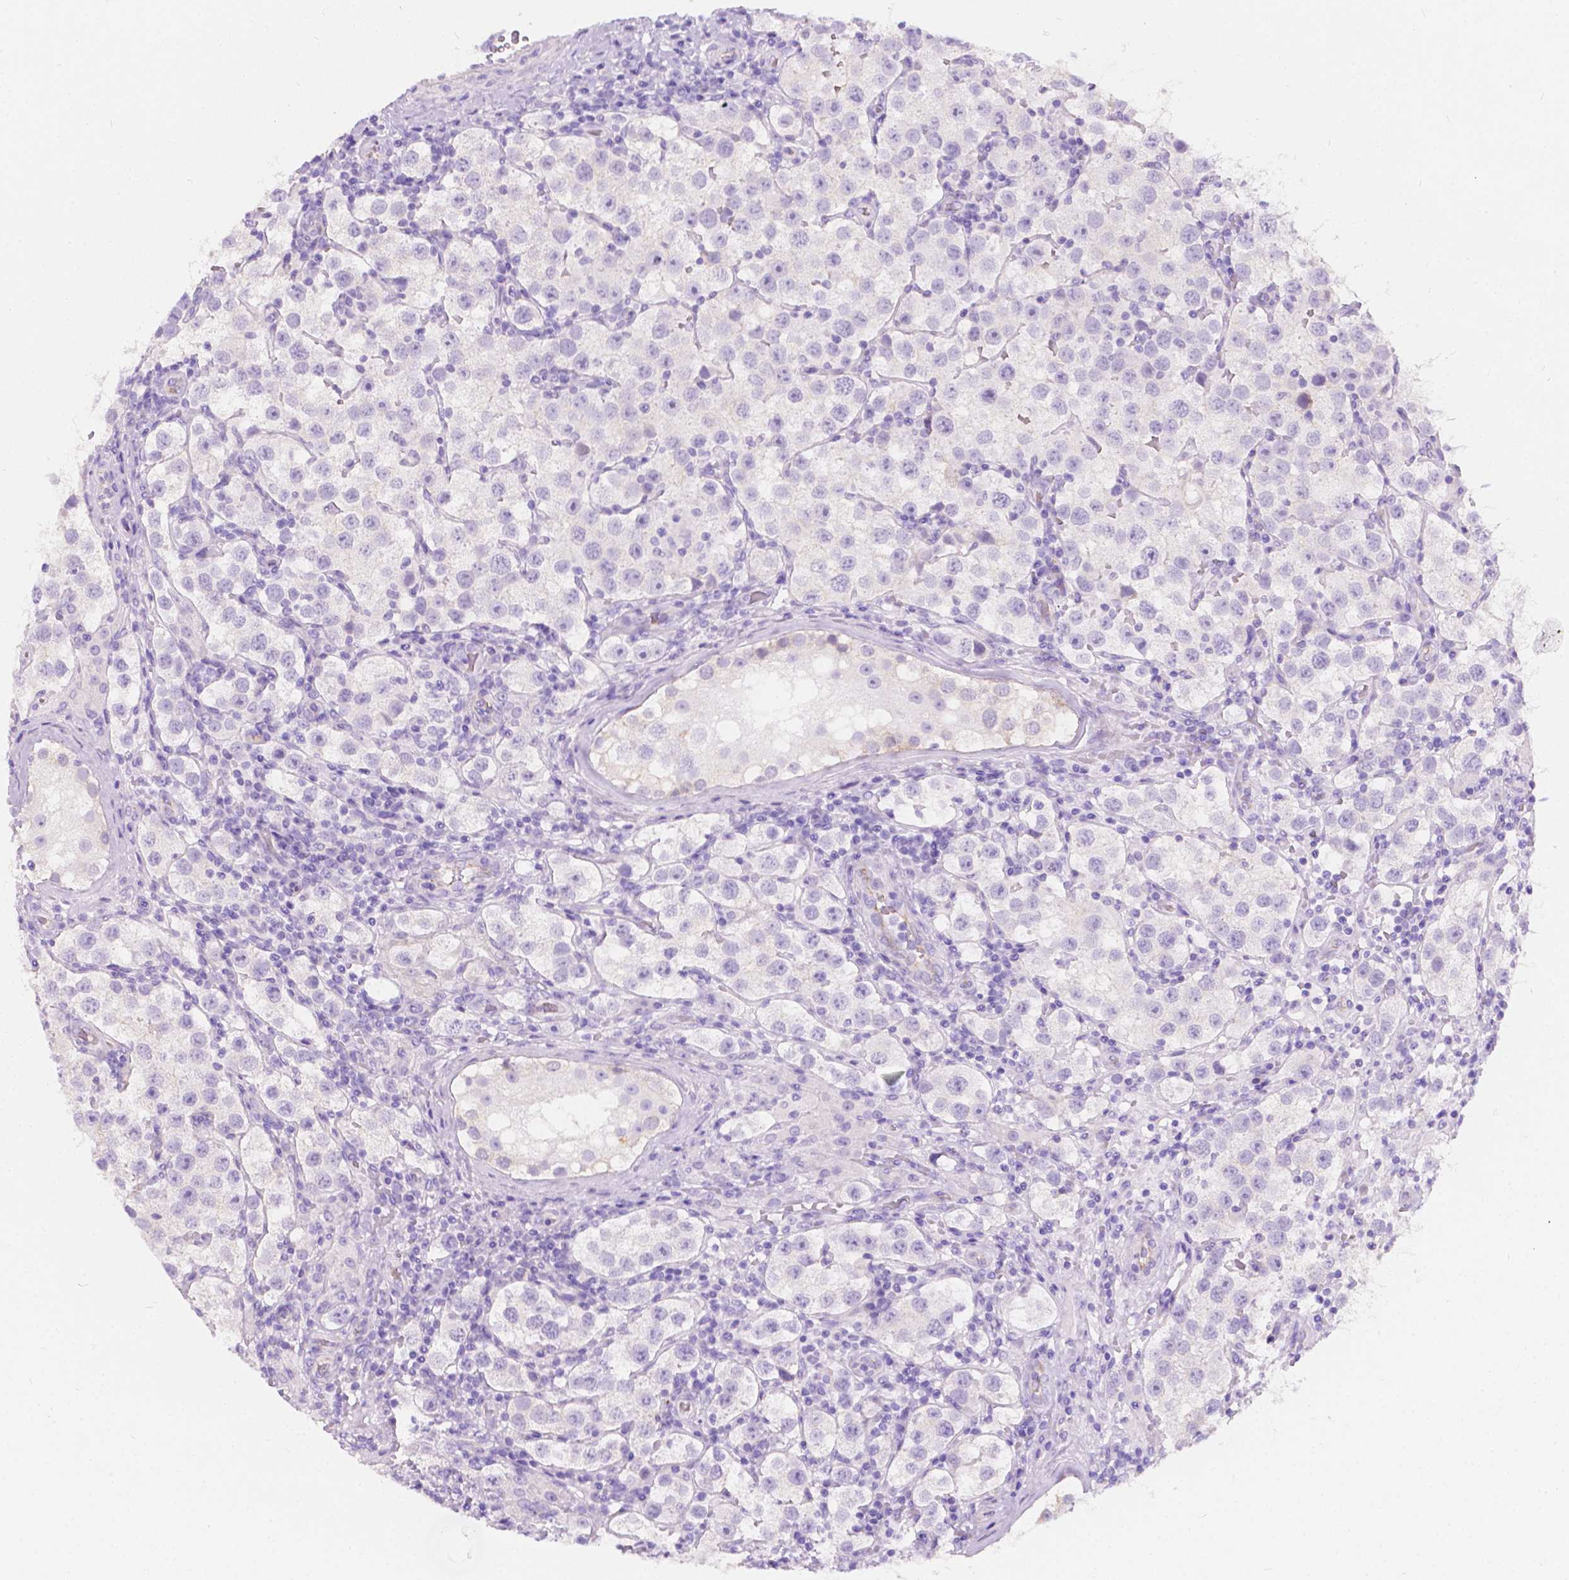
{"staining": {"intensity": "negative", "quantity": "none", "location": "none"}, "tissue": "testis cancer", "cell_type": "Tumor cells", "image_type": "cancer", "snomed": [{"axis": "morphology", "description": "Seminoma, NOS"}, {"axis": "topography", "description": "Testis"}], "caption": "High power microscopy image of an IHC histopathology image of seminoma (testis), revealing no significant staining in tumor cells.", "gene": "GNAO1", "patient": {"sex": "male", "age": 37}}